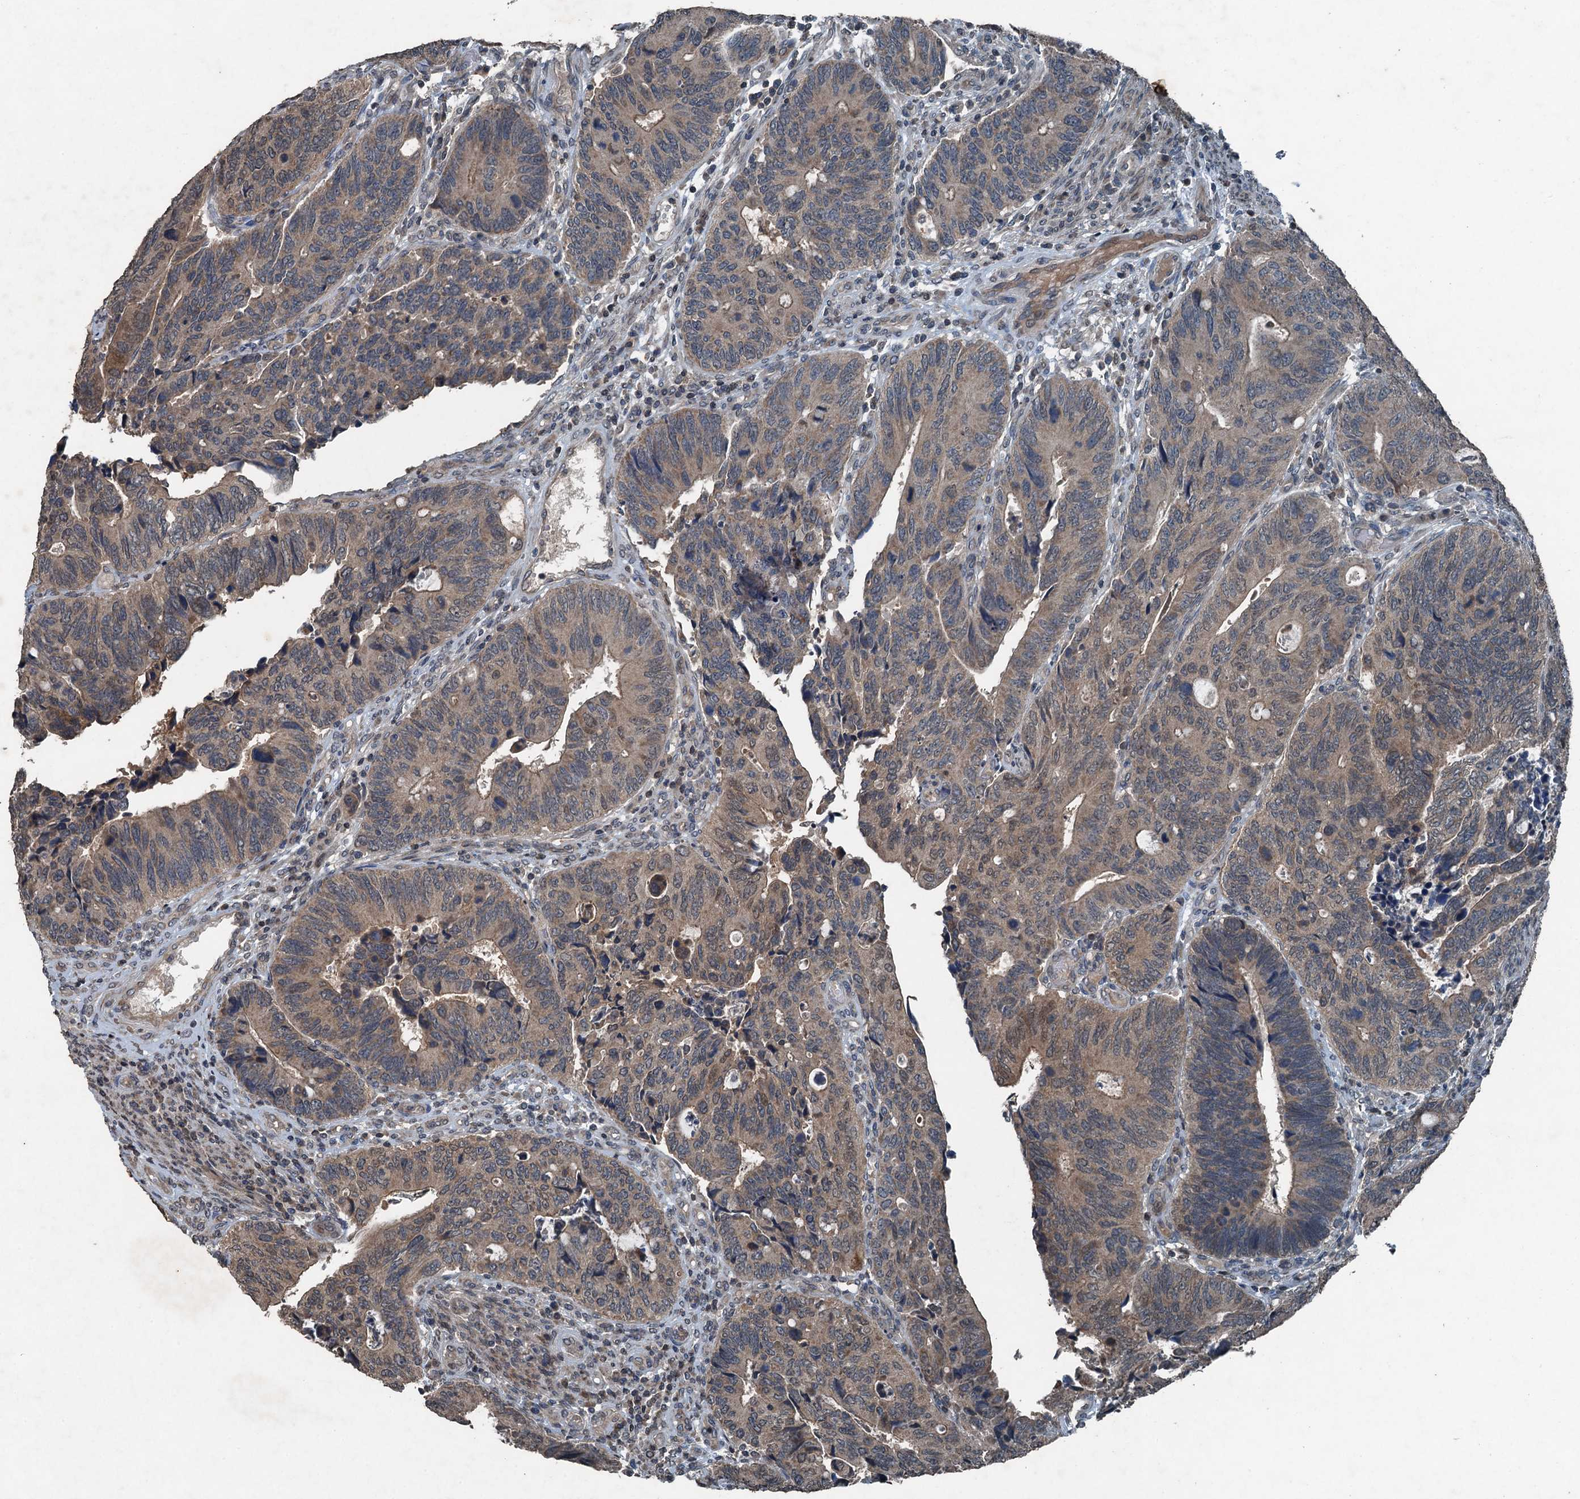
{"staining": {"intensity": "weak", "quantity": "<25%", "location": "cytoplasmic/membranous"}, "tissue": "colorectal cancer", "cell_type": "Tumor cells", "image_type": "cancer", "snomed": [{"axis": "morphology", "description": "Adenocarcinoma, NOS"}, {"axis": "topography", "description": "Colon"}], "caption": "IHC histopathology image of neoplastic tissue: colorectal adenocarcinoma stained with DAB (3,3'-diaminobenzidine) shows no significant protein positivity in tumor cells.", "gene": "TCTN1", "patient": {"sex": "male", "age": 87}}